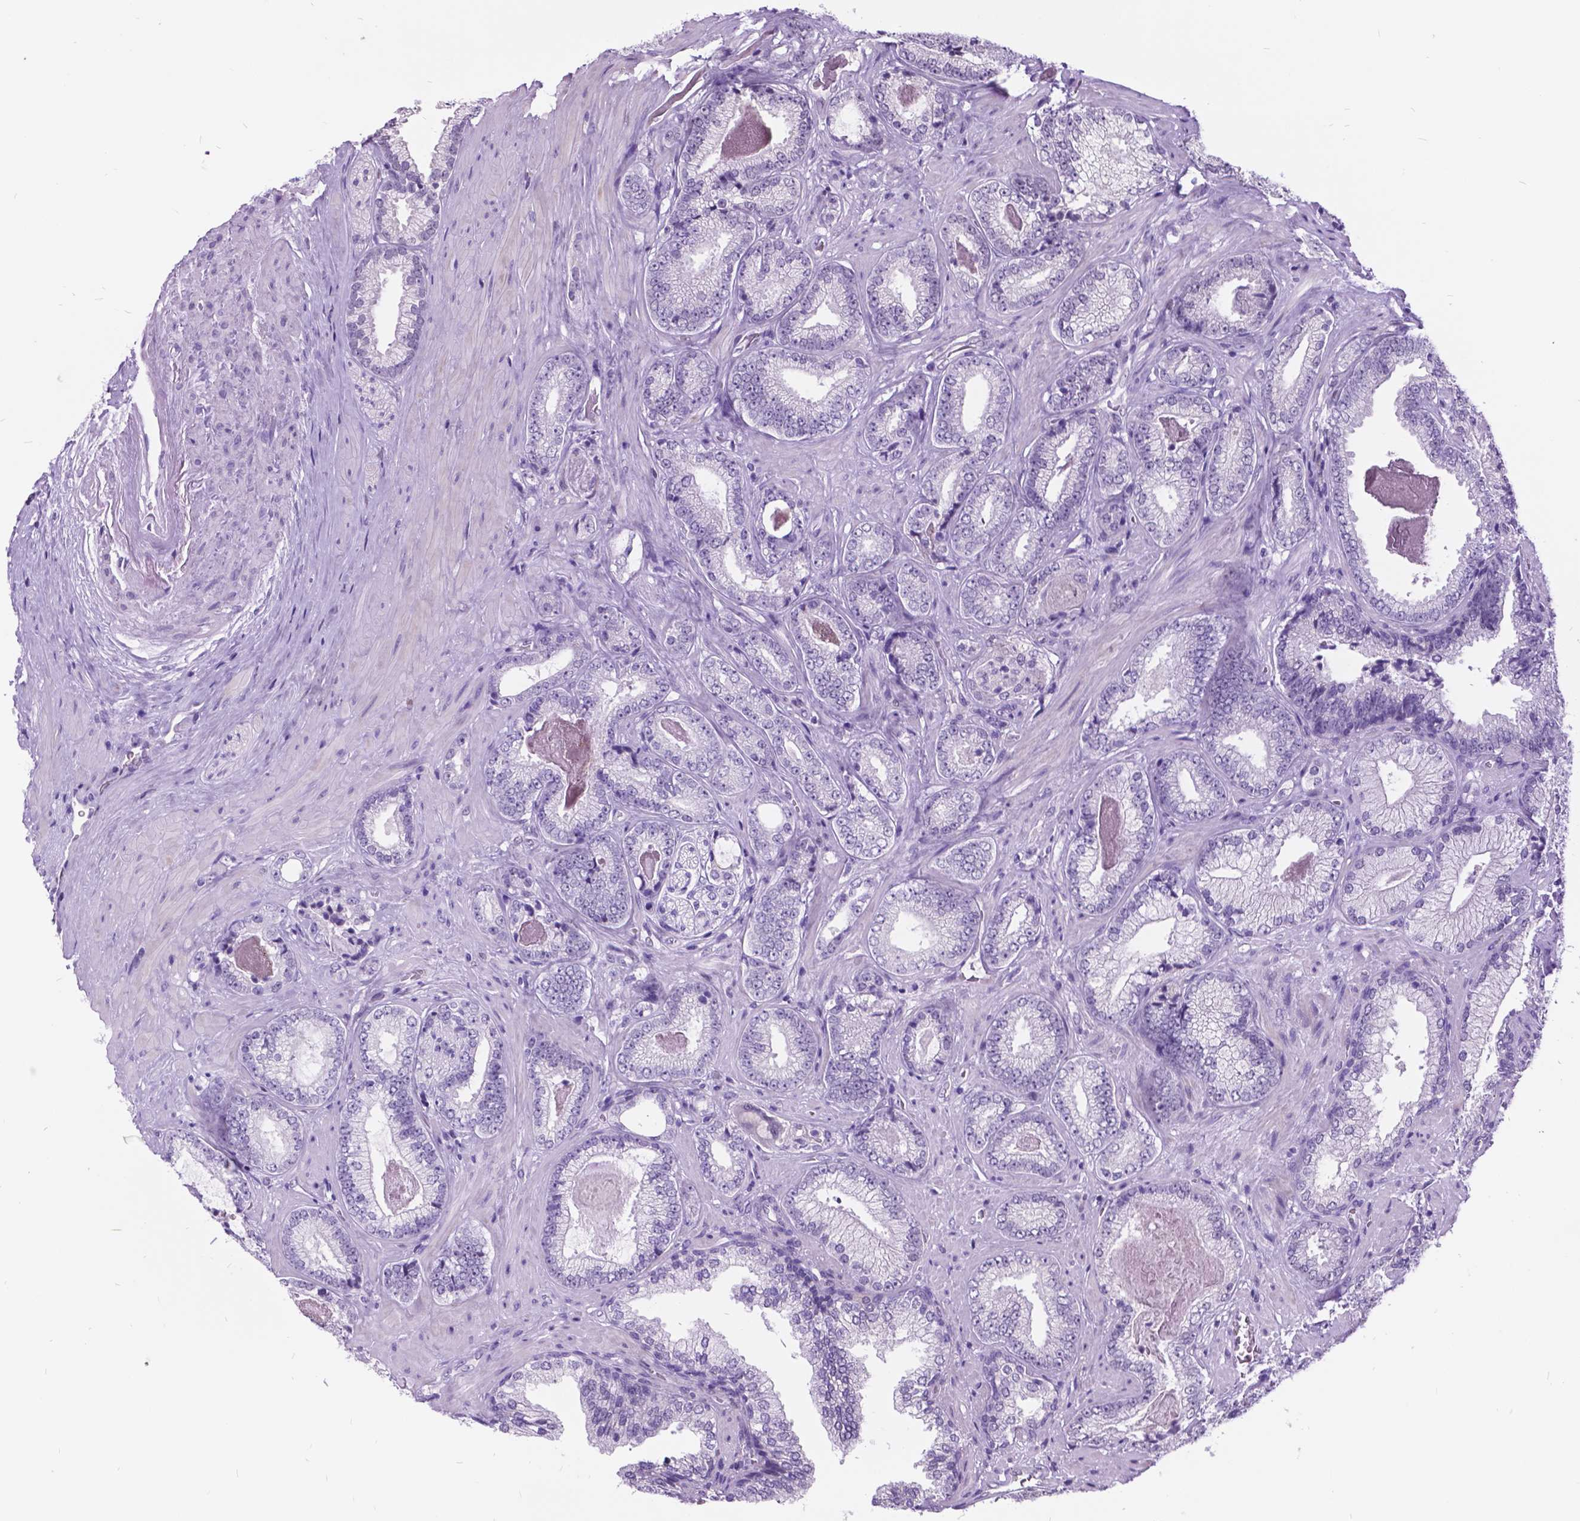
{"staining": {"intensity": "negative", "quantity": "none", "location": "none"}, "tissue": "prostate cancer", "cell_type": "Tumor cells", "image_type": "cancer", "snomed": [{"axis": "morphology", "description": "Adenocarcinoma, Low grade"}, {"axis": "topography", "description": "Prostate"}], "caption": "Immunohistochemistry (IHC) of human adenocarcinoma (low-grade) (prostate) reveals no expression in tumor cells.", "gene": "DPF3", "patient": {"sex": "male", "age": 61}}